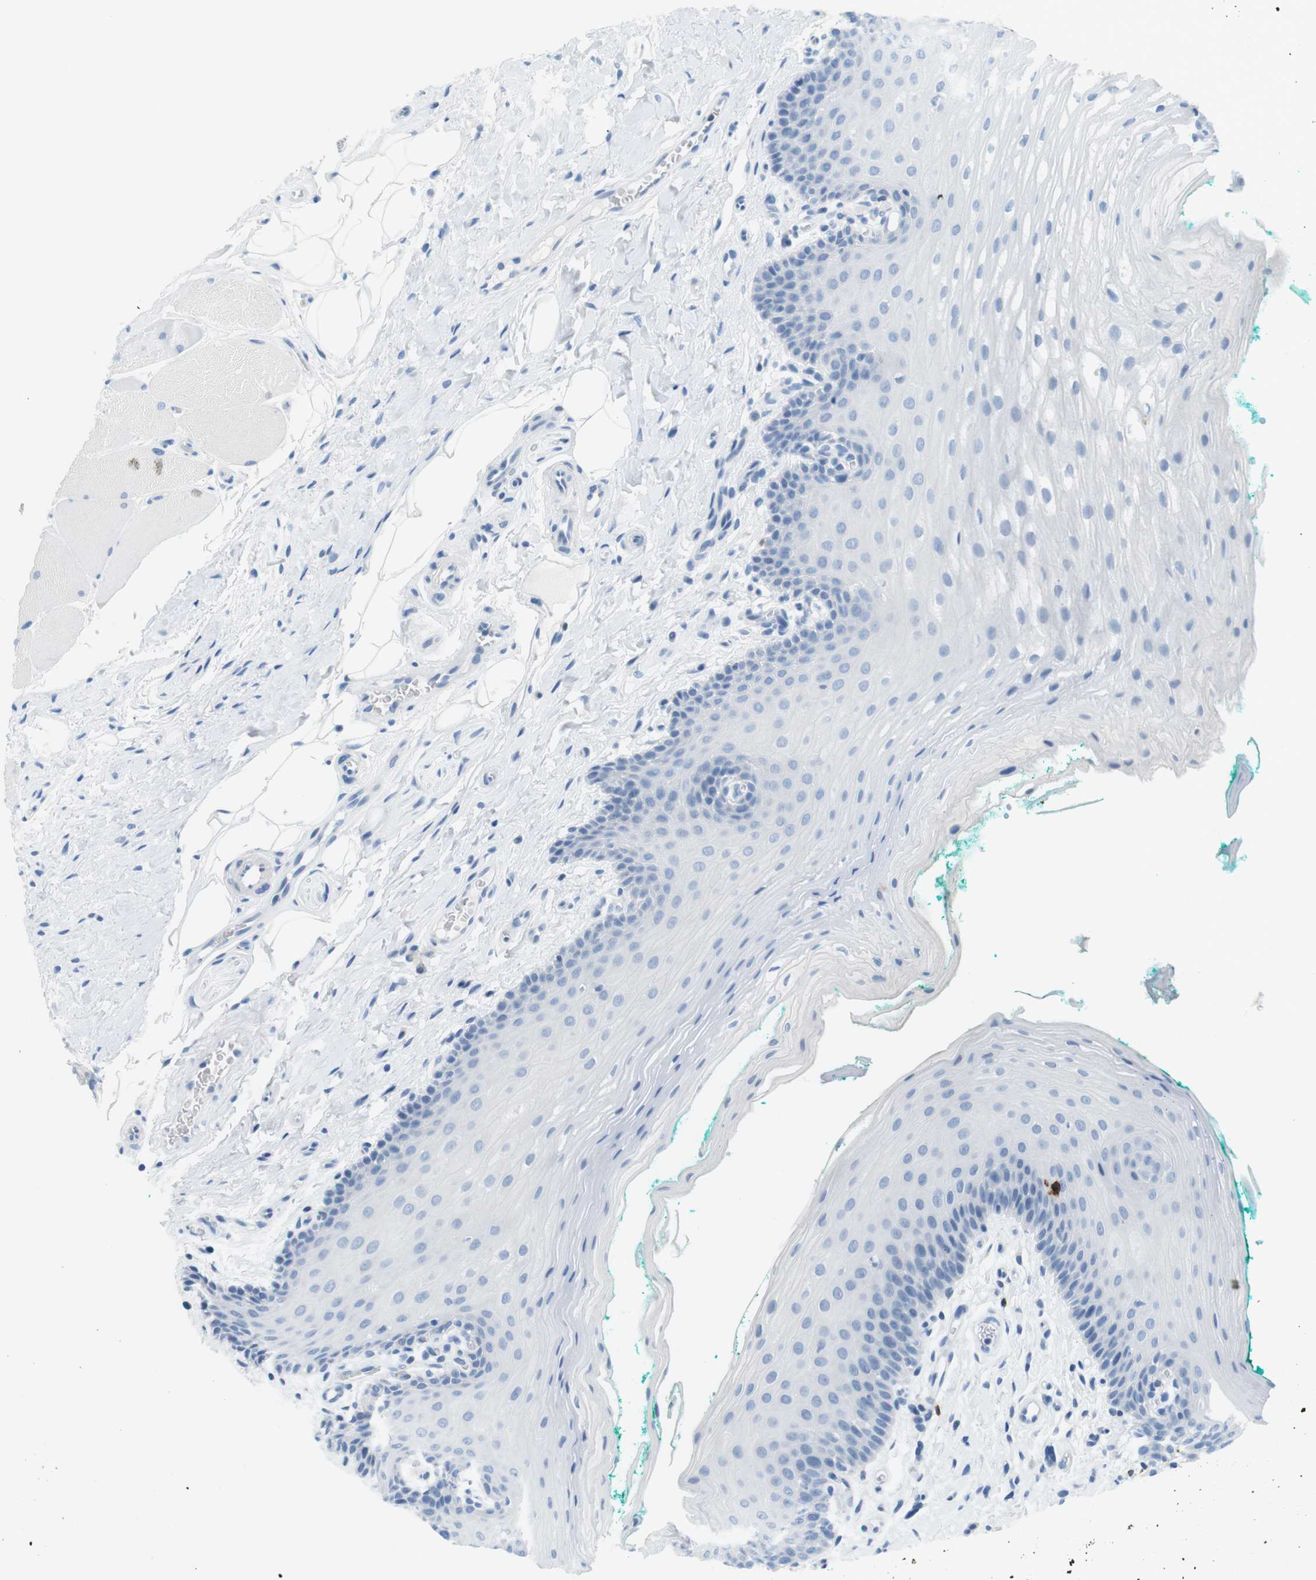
{"staining": {"intensity": "negative", "quantity": "none", "location": "none"}, "tissue": "oral mucosa", "cell_type": "Squamous epithelial cells", "image_type": "normal", "snomed": [{"axis": "morphology", "description": "Normal tissue, NOS"}, {"axis": "topography", "description": "Oral tissue"}], "caption": "Image shows no significant protein staining in squamous epithelial cells of normal oral mucosa.", "gene": "TNFRSF4", "patient": {"sex": "male", "age": 58}}